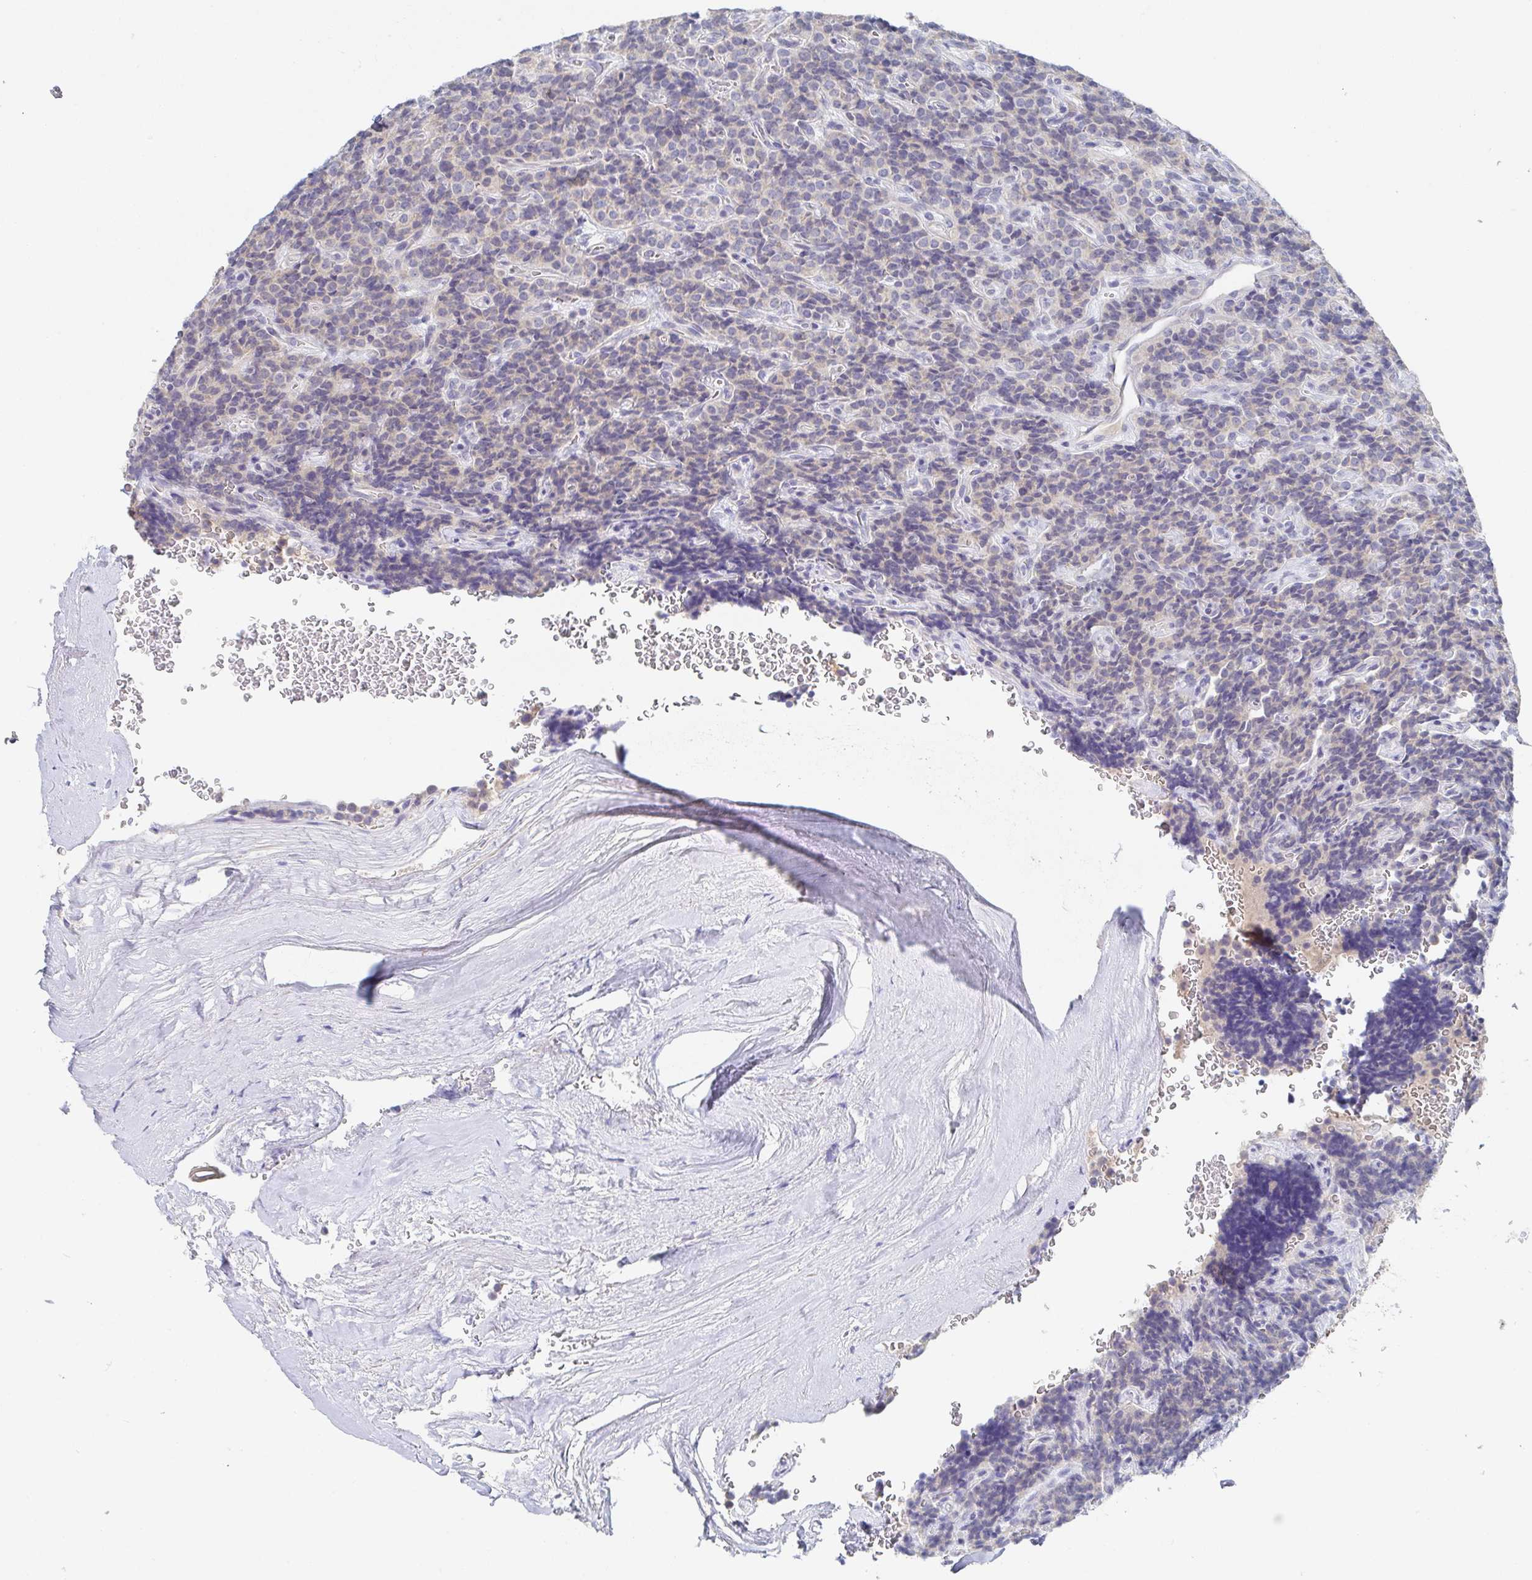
{"staining": {"intensity": "weak", "quantity": "<25%", "location": "cytoplasmic/membranous"}, "tissue": "carcinoid", "cell_type": "Tumor cells", "image_type": "cancer", "snomed": [{"axis": "morphology", "description": "Carcinoid, malignant, NOS"}, {"axis": "topography", "description": "Pancreas"}], "caption": "Tumor cells are negative for brown protein staining in carcinoid. (Stains: DAB immunohistochemistry (IHC) with hematoxylin counter stain, Microscopy: brightfield microscopy at high magnification).", "gene": "ZNF430", "patient": {"sex": "male", "age": 36}}